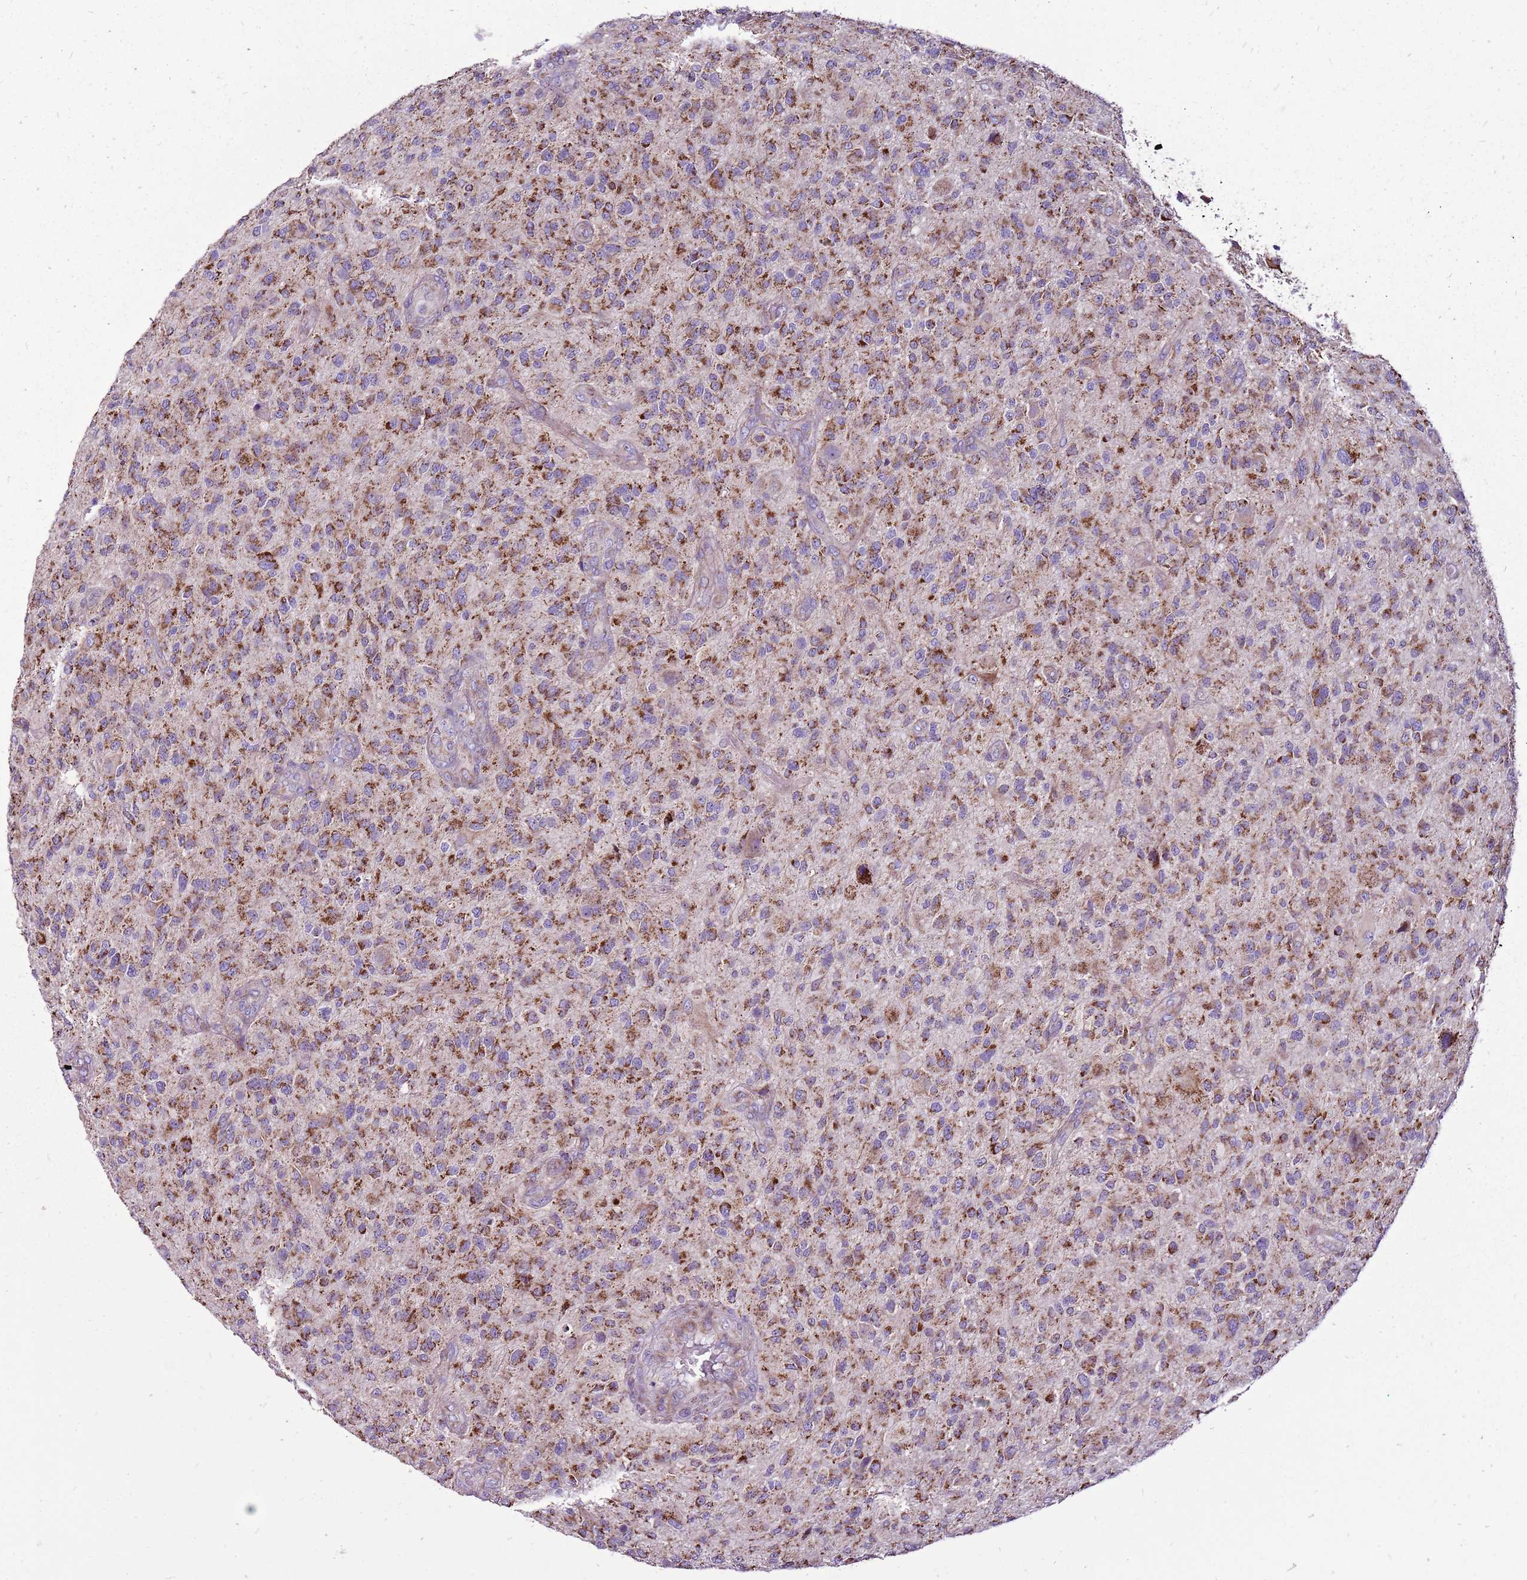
{"staining": {"intensity": "moderate", "quantity": ">75%", "location": "cytoplasmic/membranous"}, "tissue": "glioma", "cell_type": "Tumor cells", "image_type": "cancer", "snomed": [{"axis": "morphology", "description": "Glioma, malignant, High grade"}, {"axis": "topography", "description": "Brain"}], "caption": "Human malignant glioma (high-grade) stained with a protein marker displays moderate staining in tumor cells.", "gene": "GCDH", "patient": {"sex": "male", "age": 47}}